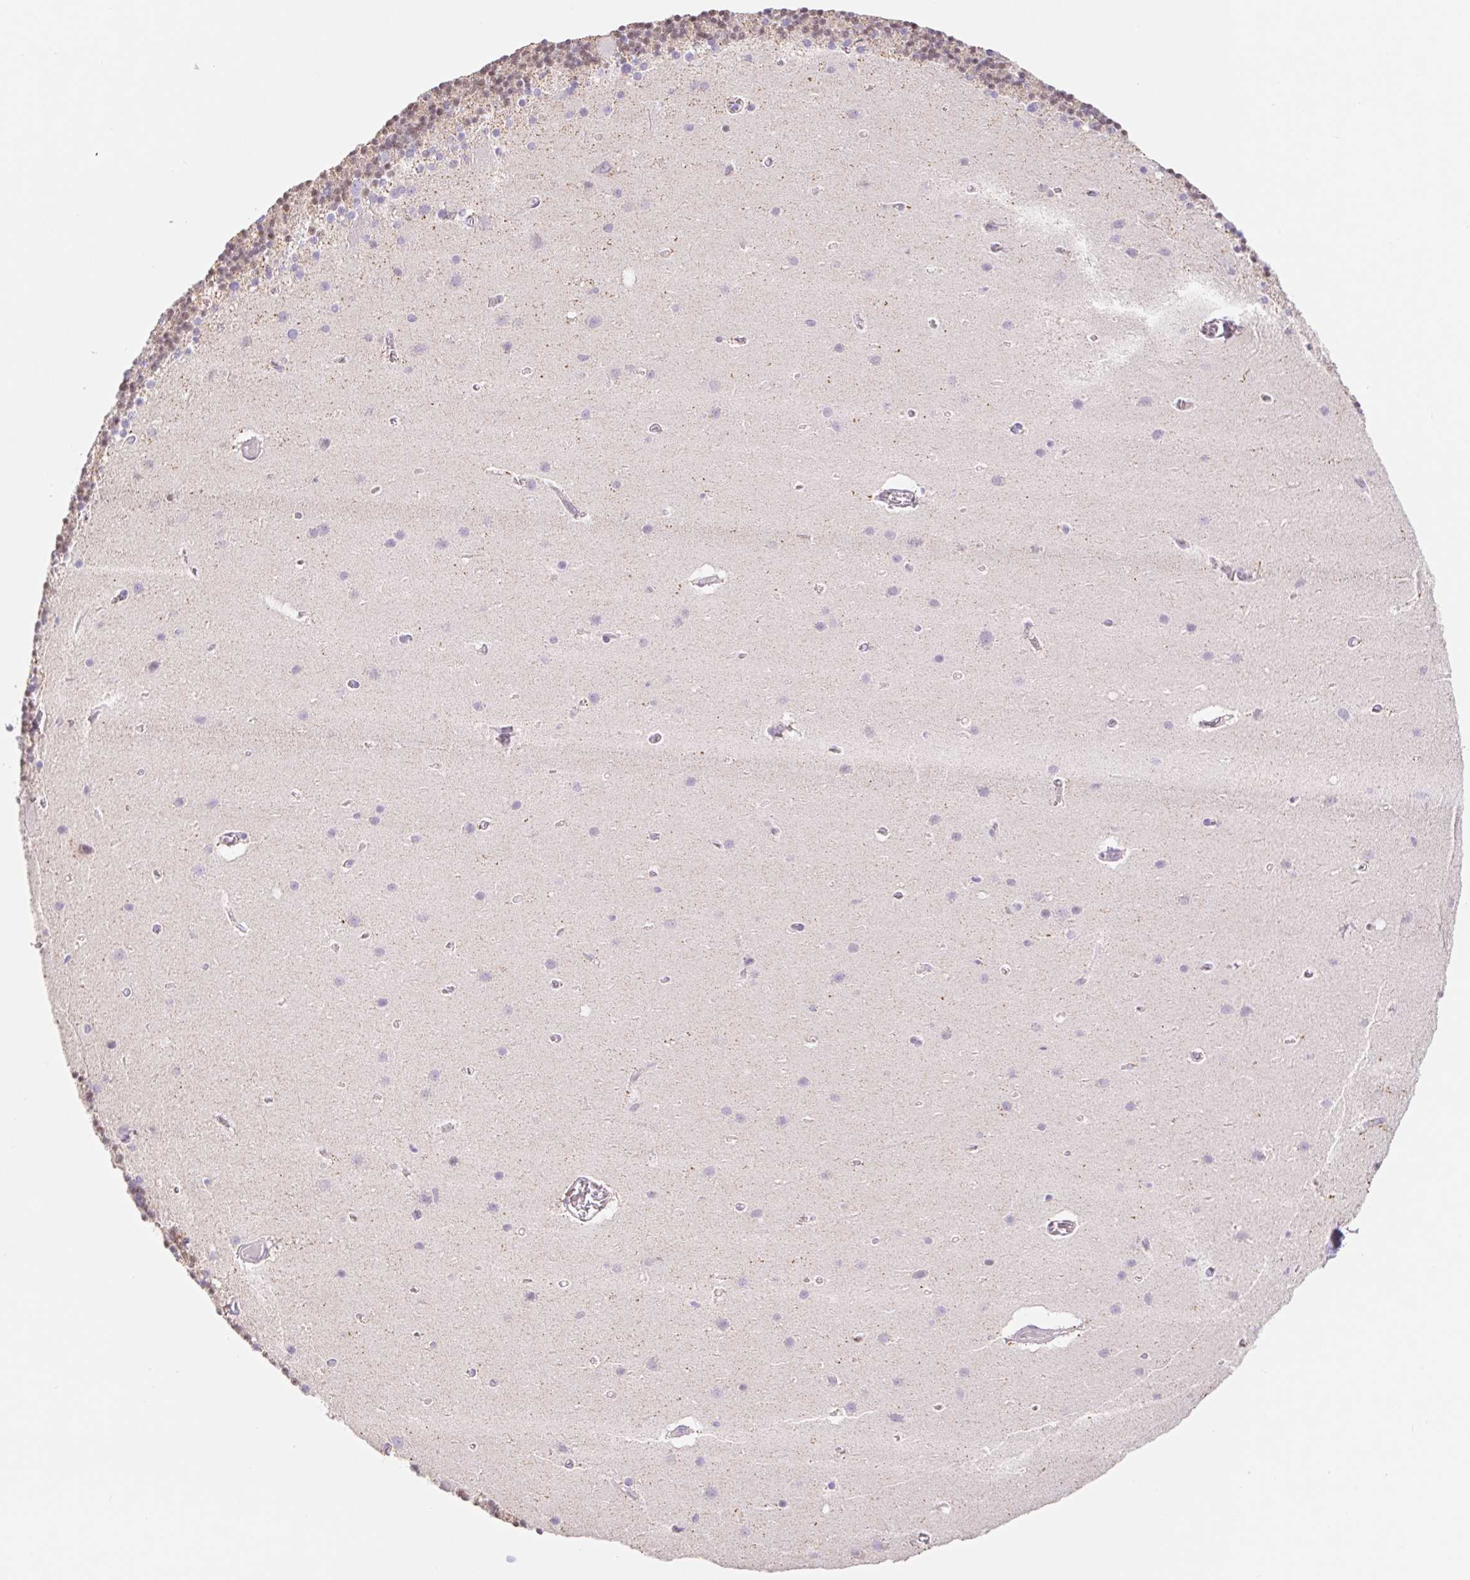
{"staining": {"intensity": "moderate", "quantity": "25%-75%", "location": "nuclear"}, "tissue": "cerebellum", "cell_type": "Cells in granular layer", "image_type": "normal", "snomed": [{"axis": "morphology", "description": "Normal tissue, NOS"}, {"axis": "topography", "description": "Cerebellum"}], "caption": "The image shows immunohistochemical staining of benign cerebellum. There is moderate nuclear expression is appreciated in approximately 25%-75% of cells in granular layer.", "gene": "FKBP6", "patient": {"sex": "male", "age": 70}}